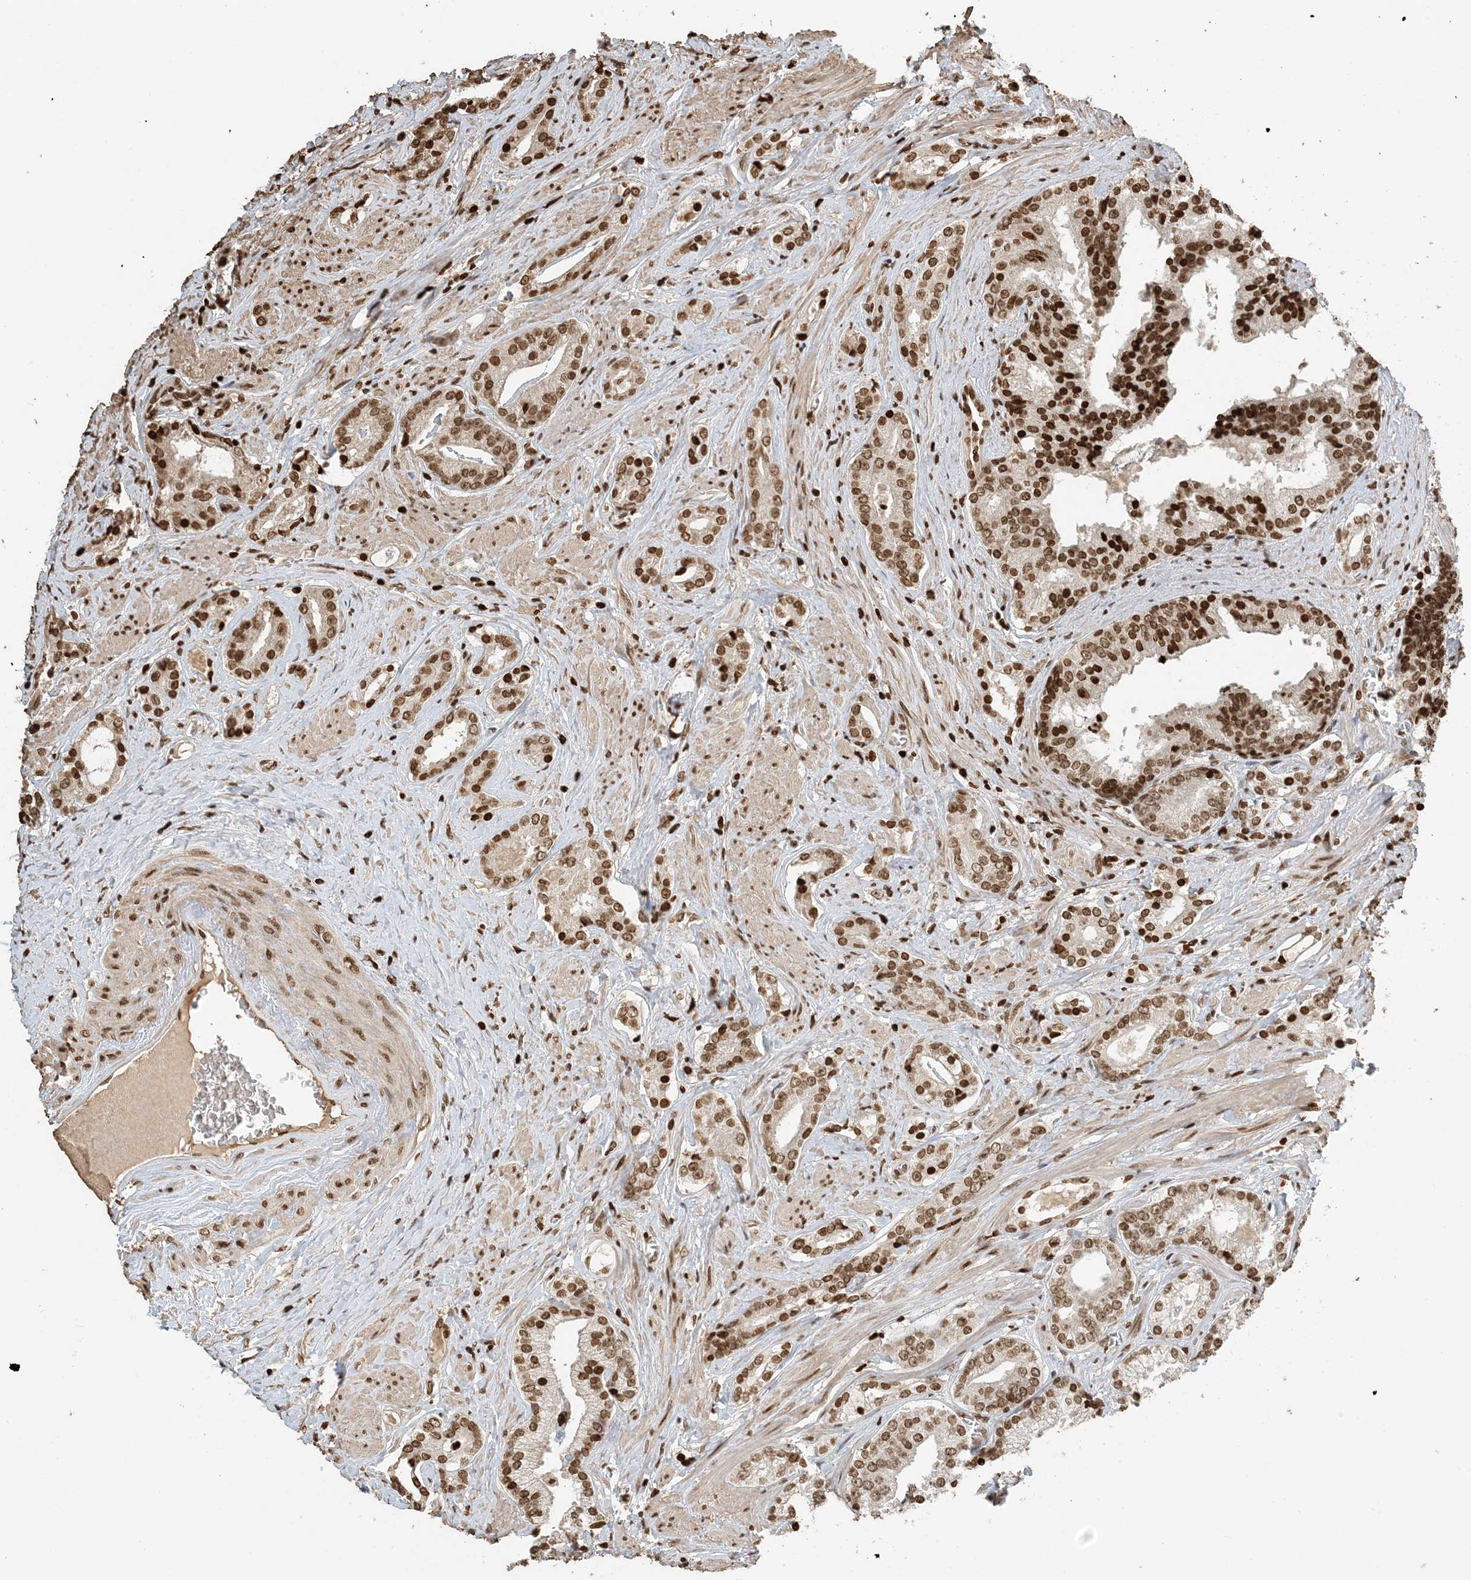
{"staining": {"intensity": "moderate", "quantity": ">75%", "location": "nuclear"}, "tissue": "prostate cancer", "cell_type": "Tumor cells", "image_type": "cancer", "snomed": [{"axis": "morphology", "description": "Adenocarcinoma, High grade"}, {"axis": "topography", "description": "Prostate"}], "caption": "Prostate cancer was stained to show a protein in brown. There is medium levels of moderate nuclear staining in about >75% of tumor cells.", "gene": "H3-3B", "patient": {"sex": "male", "age": 58}}